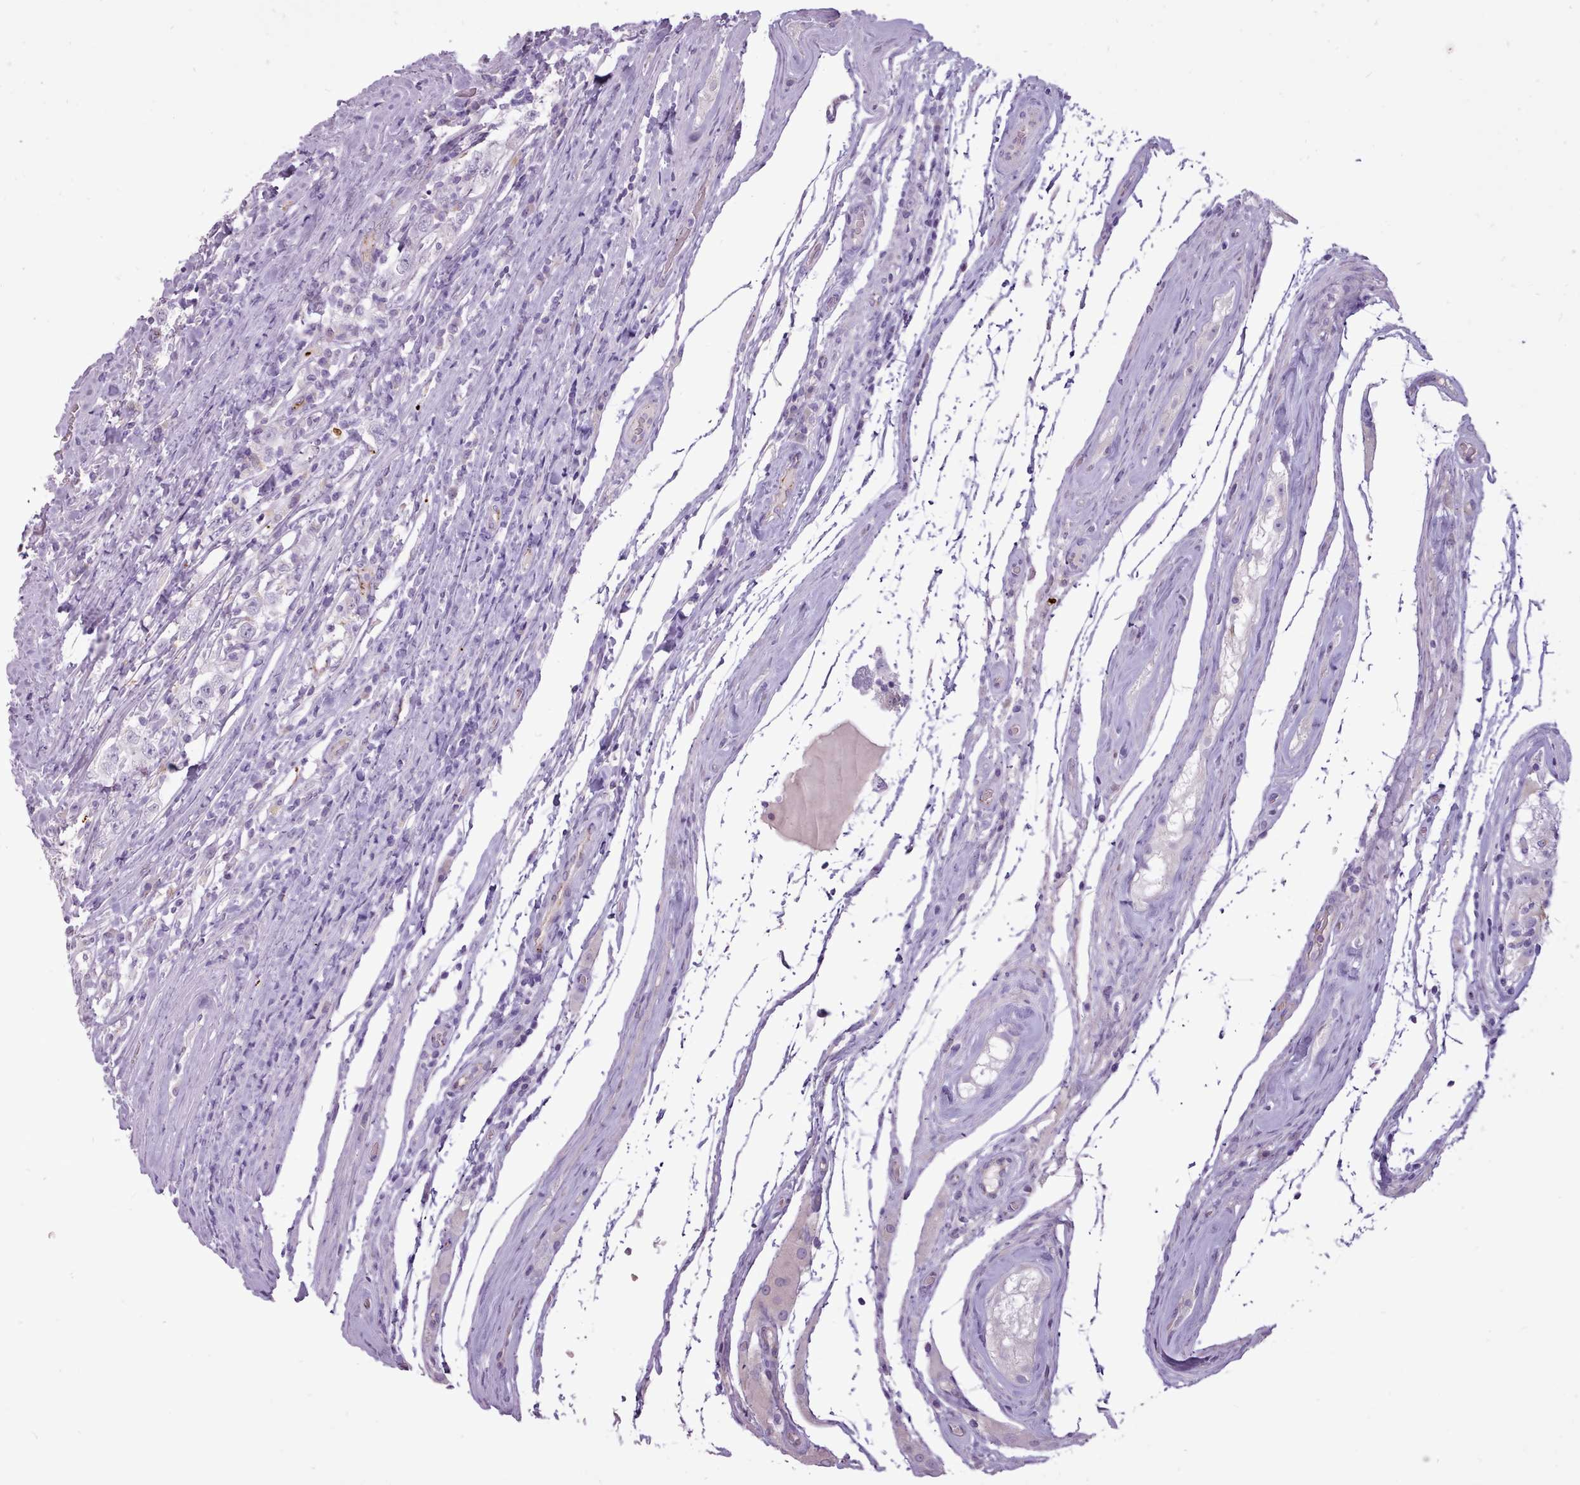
{"staining": {"intensity": "moderate", "quantity": "<25%", "location": "cytoplasmic/membranous"}, "tissue": "testis cancer", "cell_type": "Tumor cells", "image_type": "cancer", "snomed": [{"axis": "morphology", "description": "Seminoma, NOS"}, {"axis": "topography", "description": "Testis"}], "caption": "Protein analysis of testis cancer tissue exhibits moderate cytoplasmic/membranous positivity in approximately <25% of tumor cells.", "gene": "ATRAID", "patient": {"sex": "male", "age": 41}}